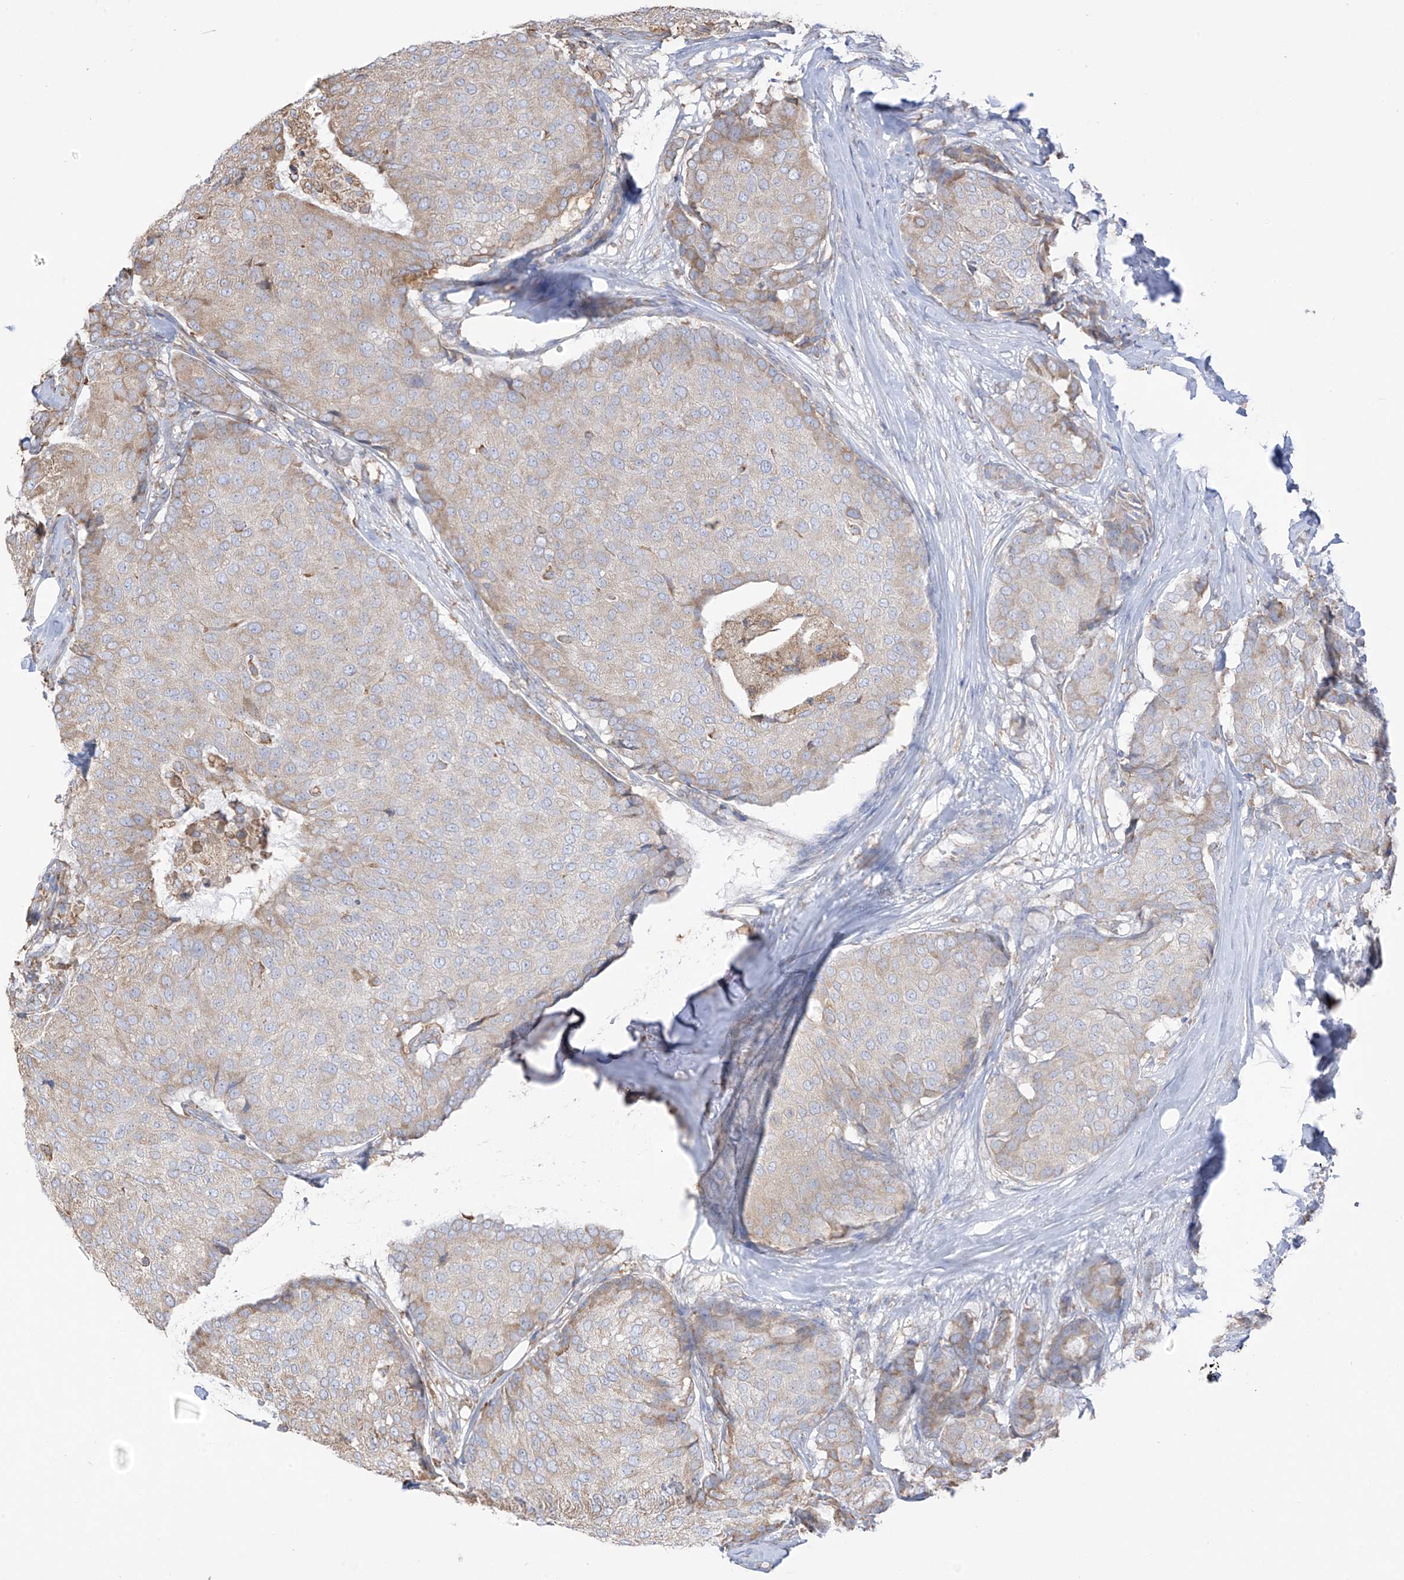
{"staining": {"intensity": "moderate", "quantity": "<25%", "location": "cytoplasmic/membranous"}, "tissue": "breast cancer", "cell_type": "Tumor cells", "image_type": "cancer", "snomed": [{"axis": "morphology", "description": "Duct carcinoma"}, {"axis": "topography", "description": "Breast"}], "caption": "About <25% of tumor cells in breast infiltrating ductal carcinoma demonstrate moderate cytoplasmic/membranous protein positivity as visualized by brown immunohistochemical staining.", "gene": "PDIA6", "patient": {"sex": "female", "age": 75}}